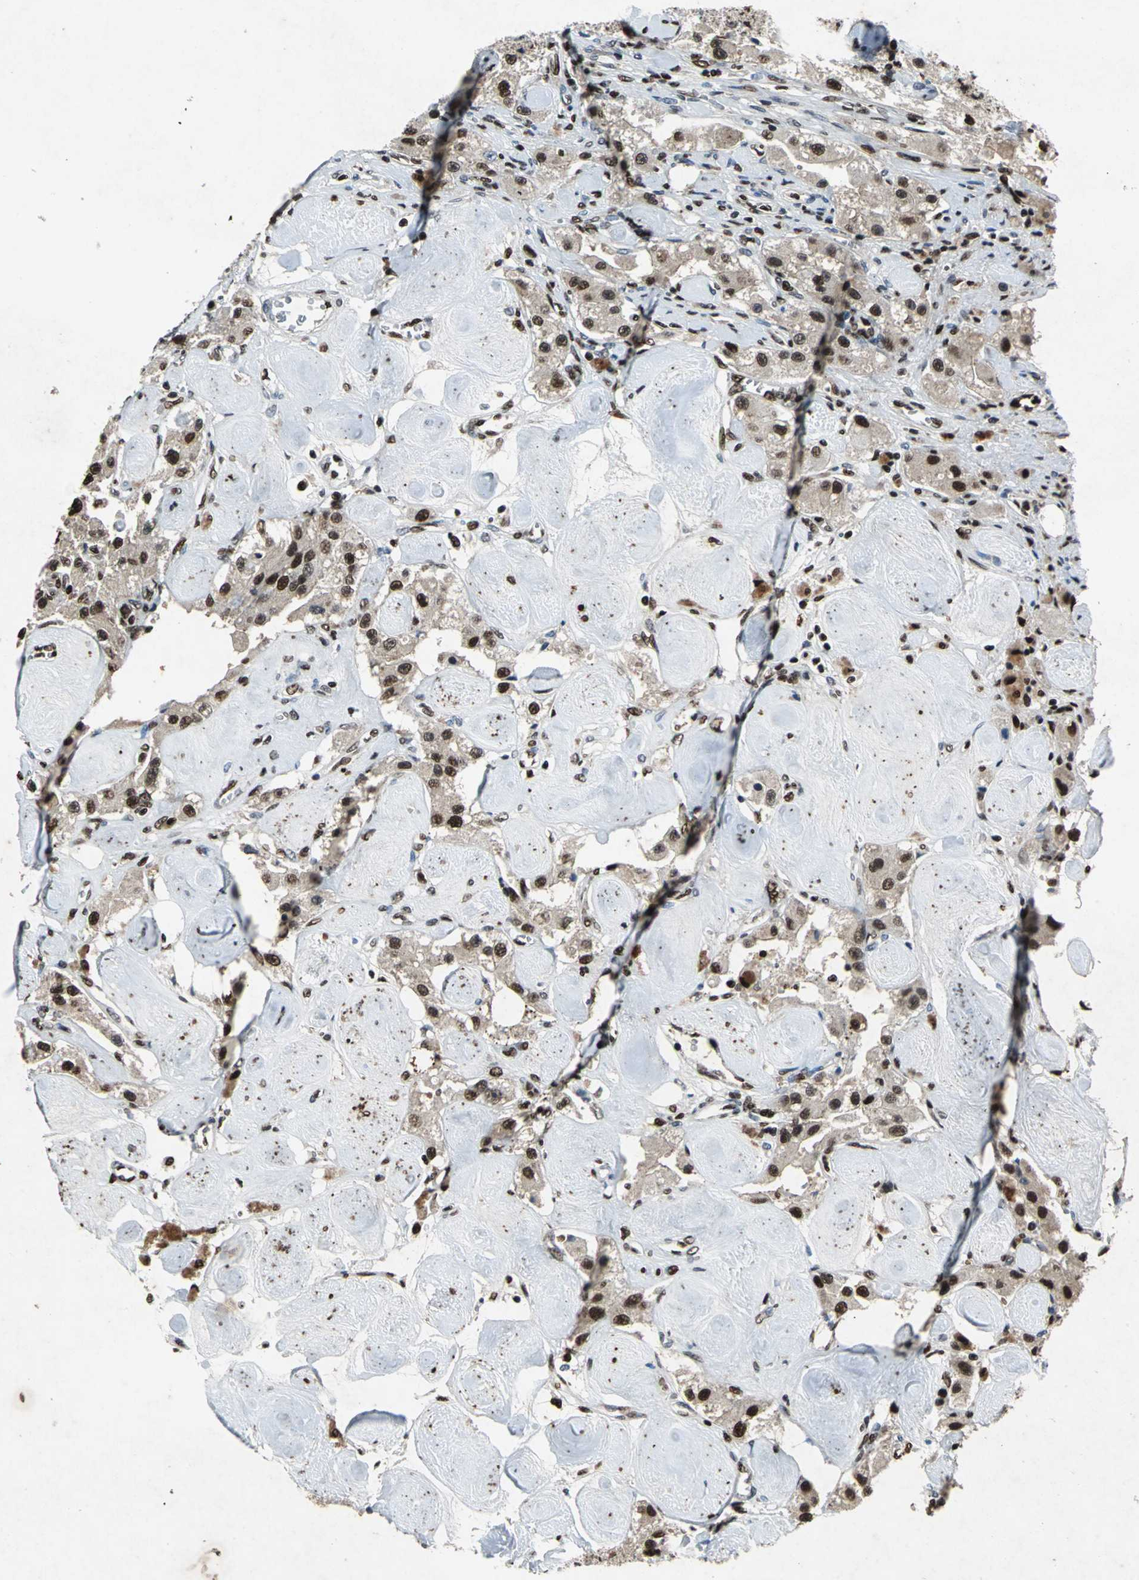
{"staining": {"intensity": "strong", "quantity": ">75%", "location": "nuclear"}, "tissue": "carcinoid", "cell_type": "Tumor cells", "image_type": "cancer", "snomed": [{"axis": "morphology", "description": "Carcinoid, malignant, NOS"}, {"axis": "topography", "description": "Pancreas"}], "caption": "Malignant carcinoid was stained to show a protein in brown. There is high levels of strong nuclear expression in approximately >75% of tumor cells. Nuclei are stained in blue.", "gene": "ANP32A", "patient": {"sex": "male", "age": 41}}